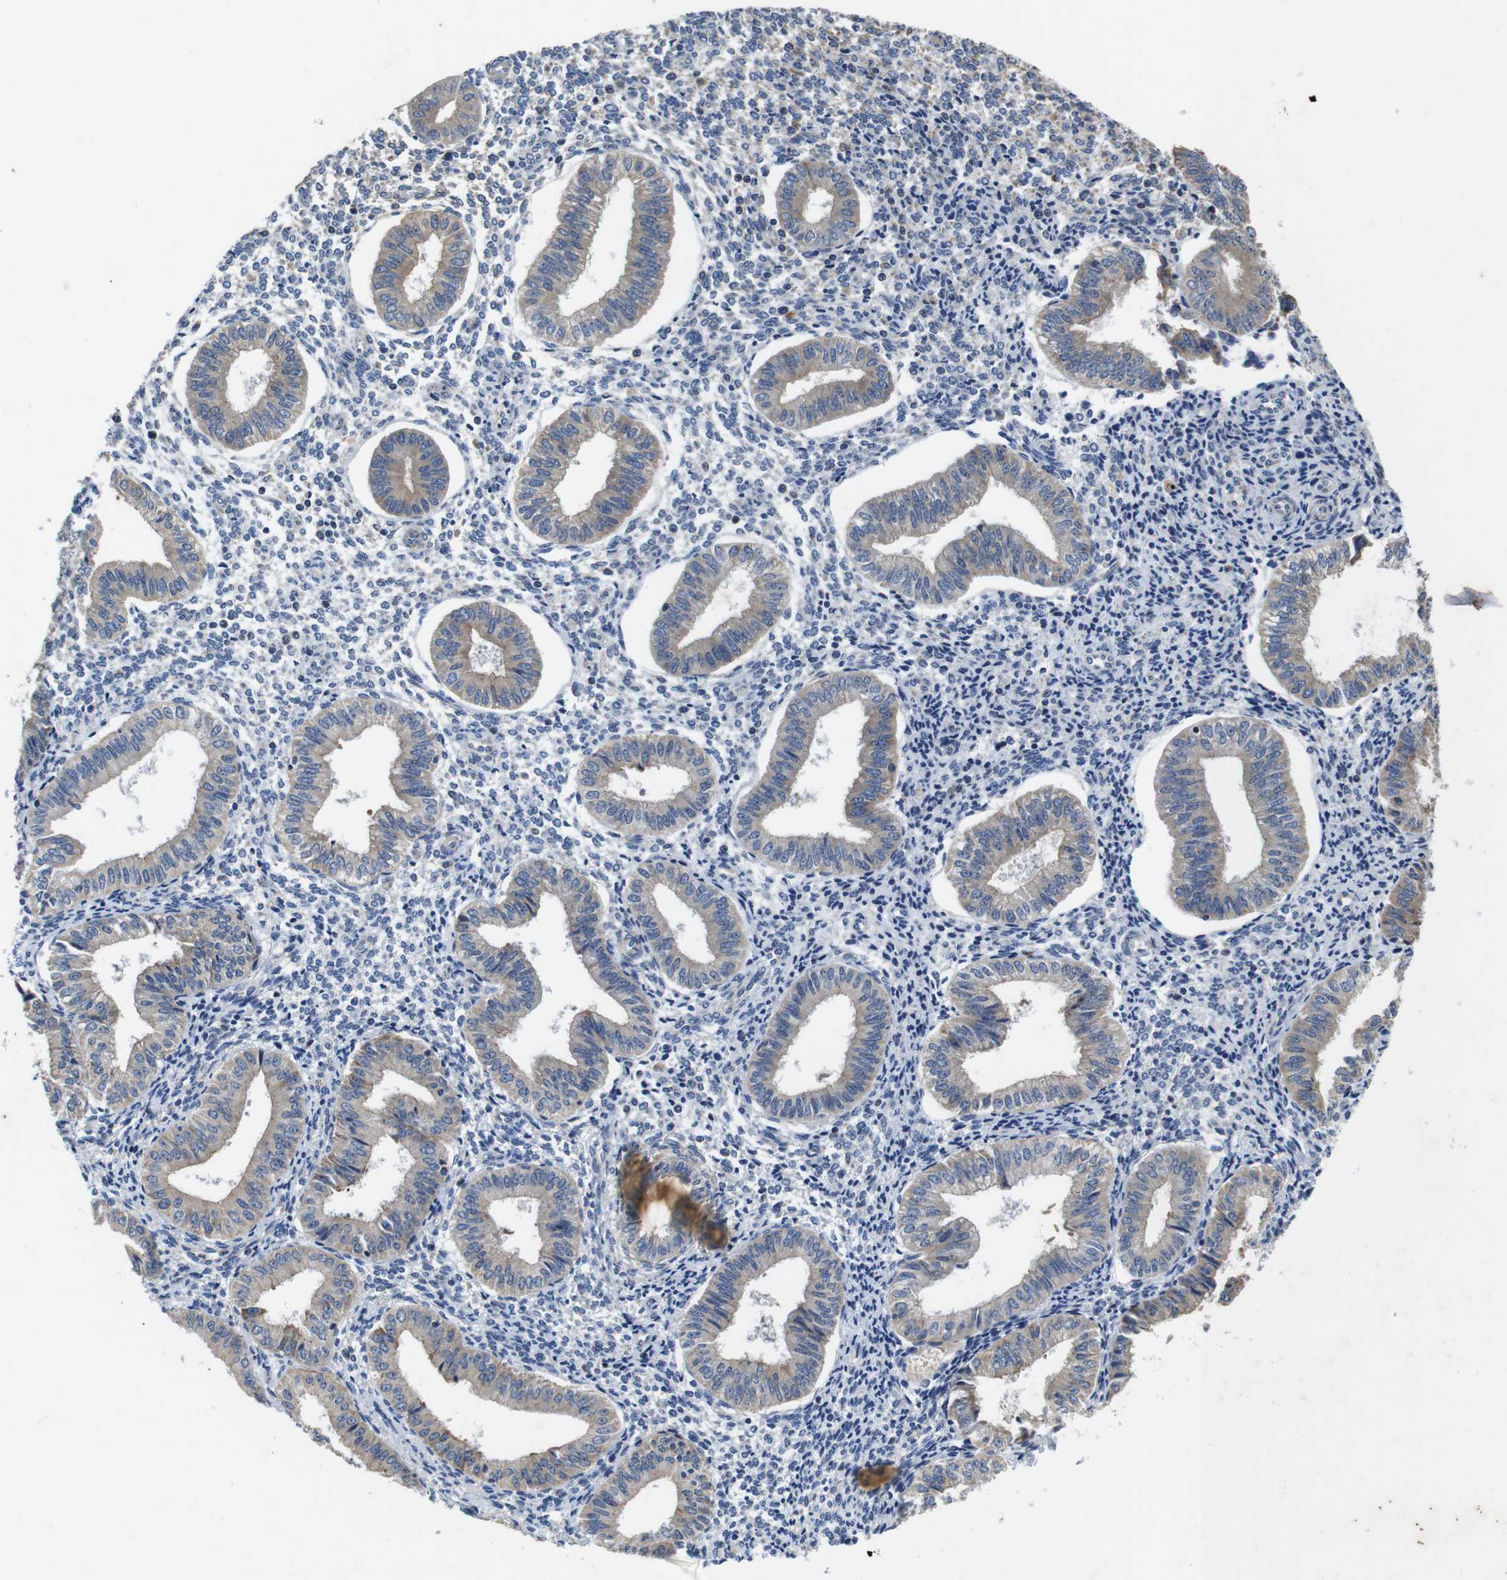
{"staining": {"intensity": "negative", "quantity": "none", "location": "none"}, "tissue": "endometrium", "cell_type": "Cells in endometrial stroma", "image_type": "normal", "snomed": [{"axis": "morphology", "description": "Normal tissue, NOS"}, {"axis": "topography", "description": "Endometrium"}], "caption": "Immunohistochemical staining of normal endometrium shows no significant staining in cells in endometrial stroma. (IHC, brightfield microscopy, high magnification).", "gene": "MARCHF7", "patient": {"sex": "female", "age": 50}}